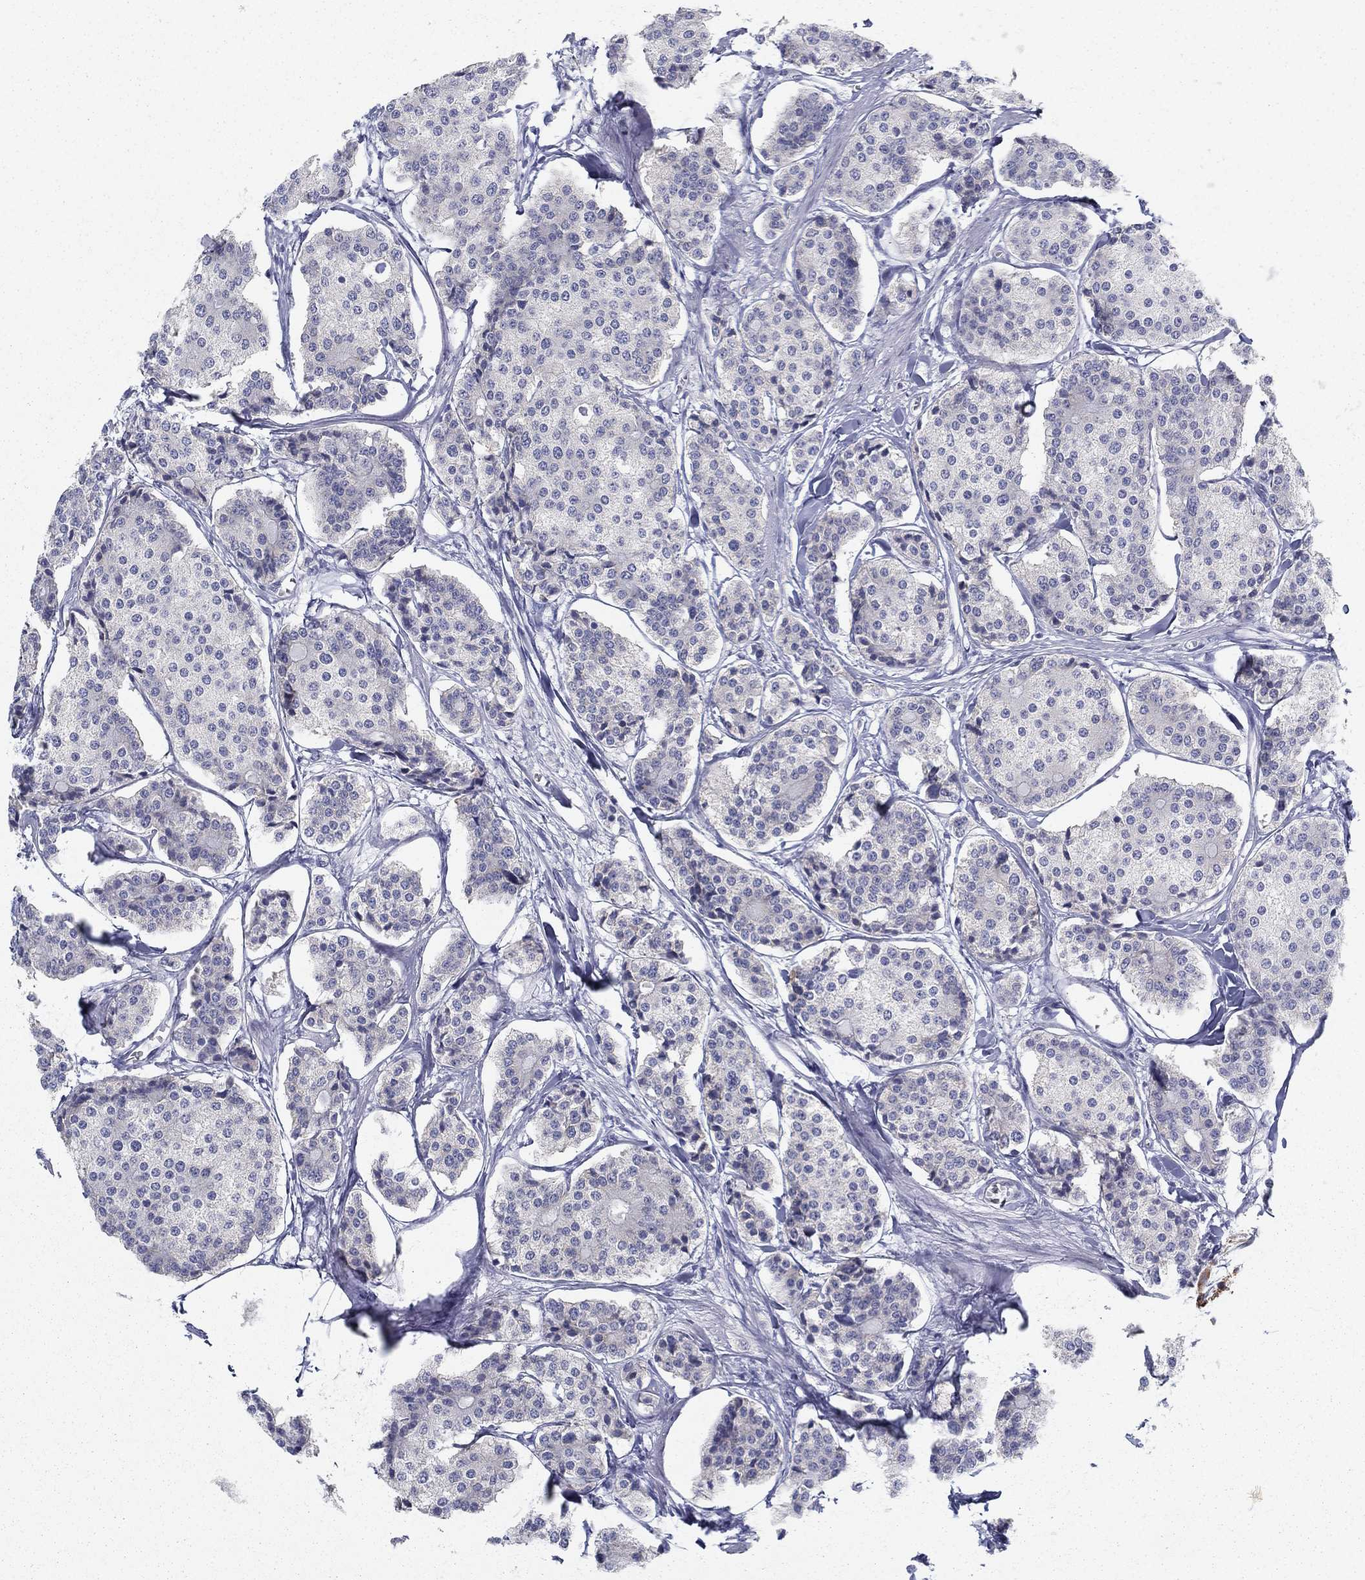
{"staining": {"intensity": "negative", "quantity": "none", "location": "none"}, "tissue": "carcinoid", "cell_type": "Tumor cells", "image_type": "cancer", "snomed": [{"axis": "morphology", "description": "Carcinoid, malignant, NOS"}, {"axis": "topography", "description": "Small intestine"}], "caption": "There is no significant positivity in tumor cells of carcinoid (malignant).", "gene": "FXR1", "patient": {"sex": "female", "age": 65}}